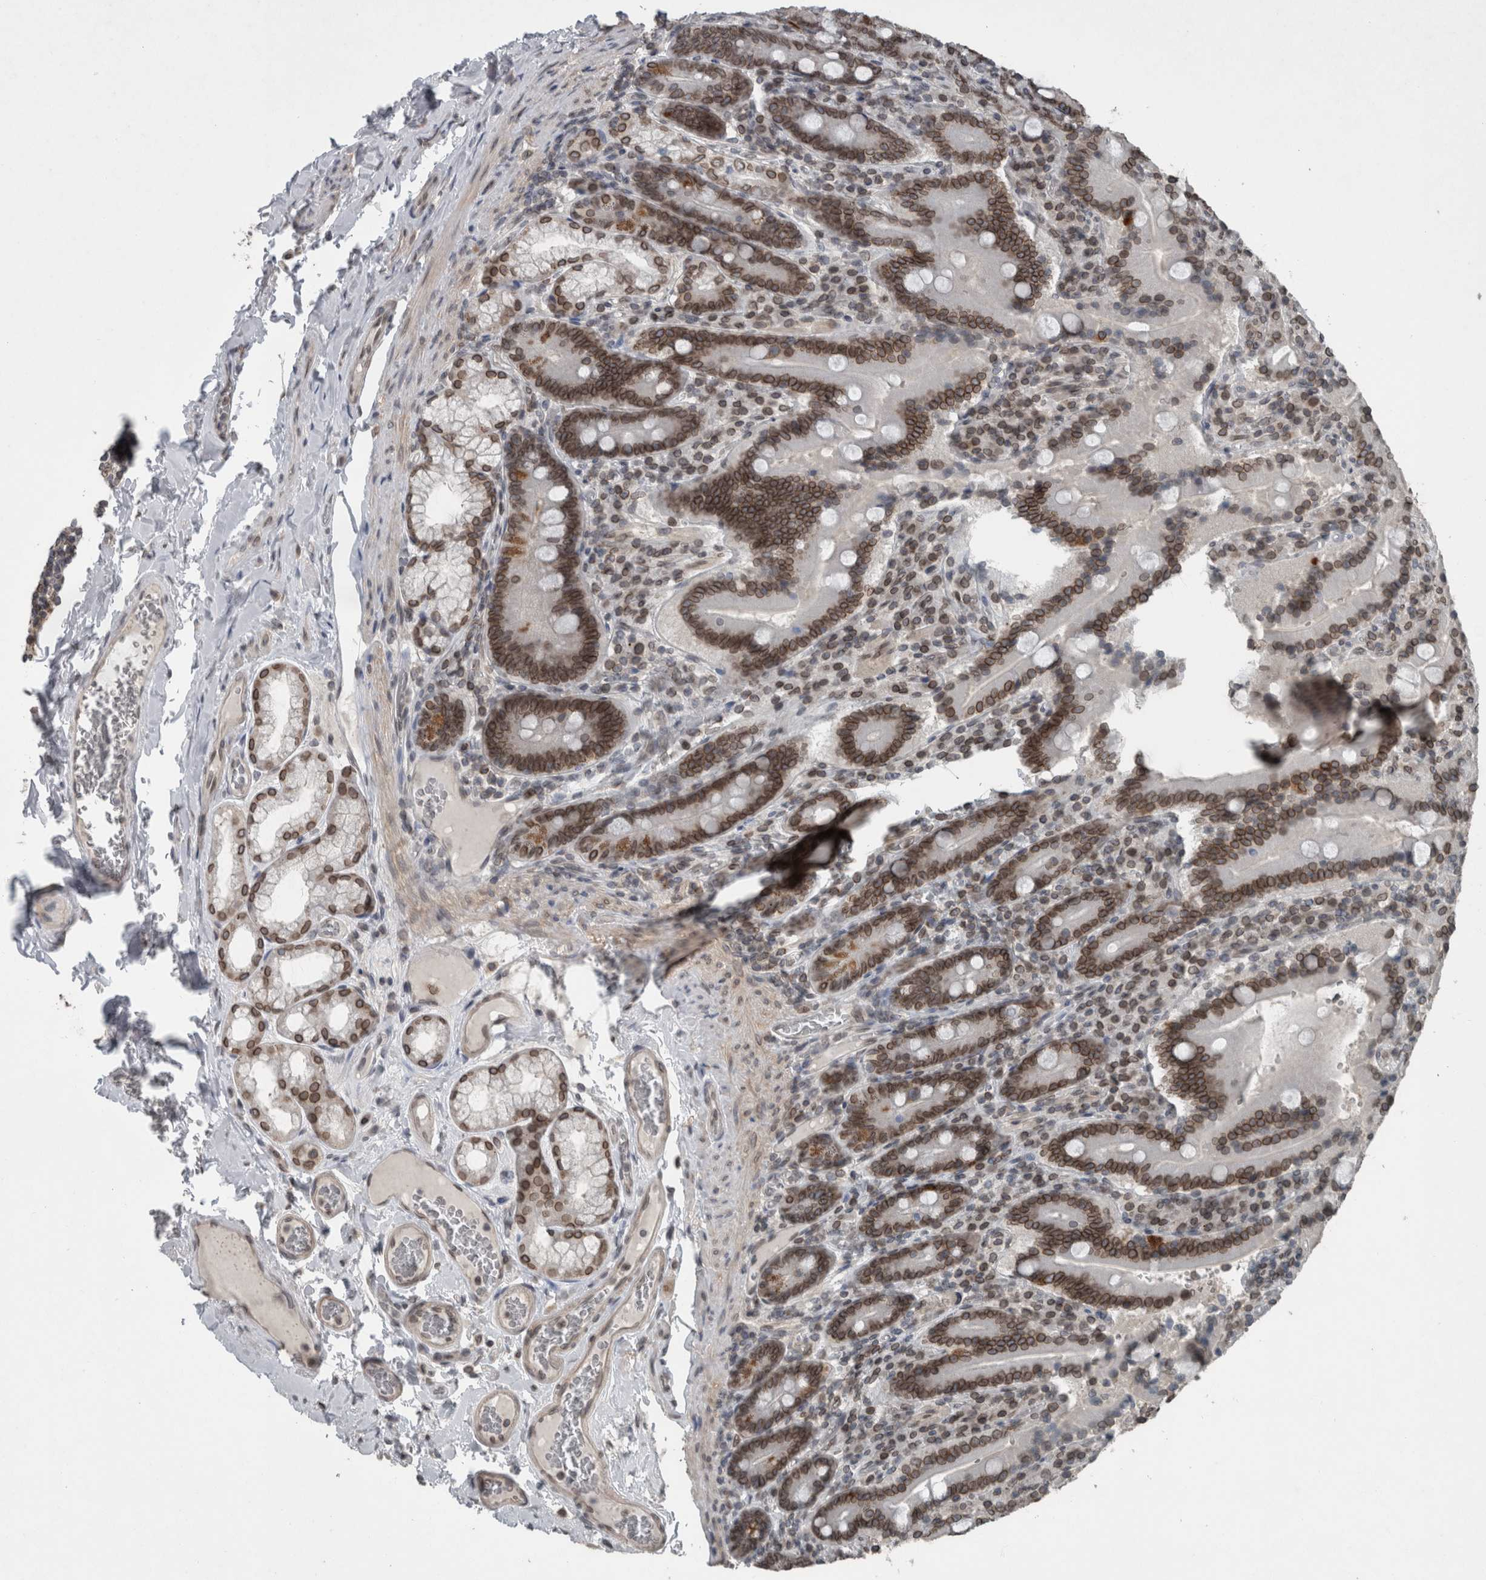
{"staining": {"intensity": "strong", "quantity": ">75%", "location": "cytoplasmic/membranous,nuclear"}, "tissue": "duodenum", "cell_type": "Glandular cells", "image_type": "normal", "snomed": [{"axis": "morphology", "description": "Normal tissue, NOS"}, {"axis": "topography", "description": "Duodenum"}], "caption": "Brown immunohistochemical staining in unremarkable human duodenum displays strong cytoplasmic/membranous,nuclear positivity in approximately >75% of glandular cells.", "gene": "RANBP2", "patient": {"sex": "female", "age": 62}}